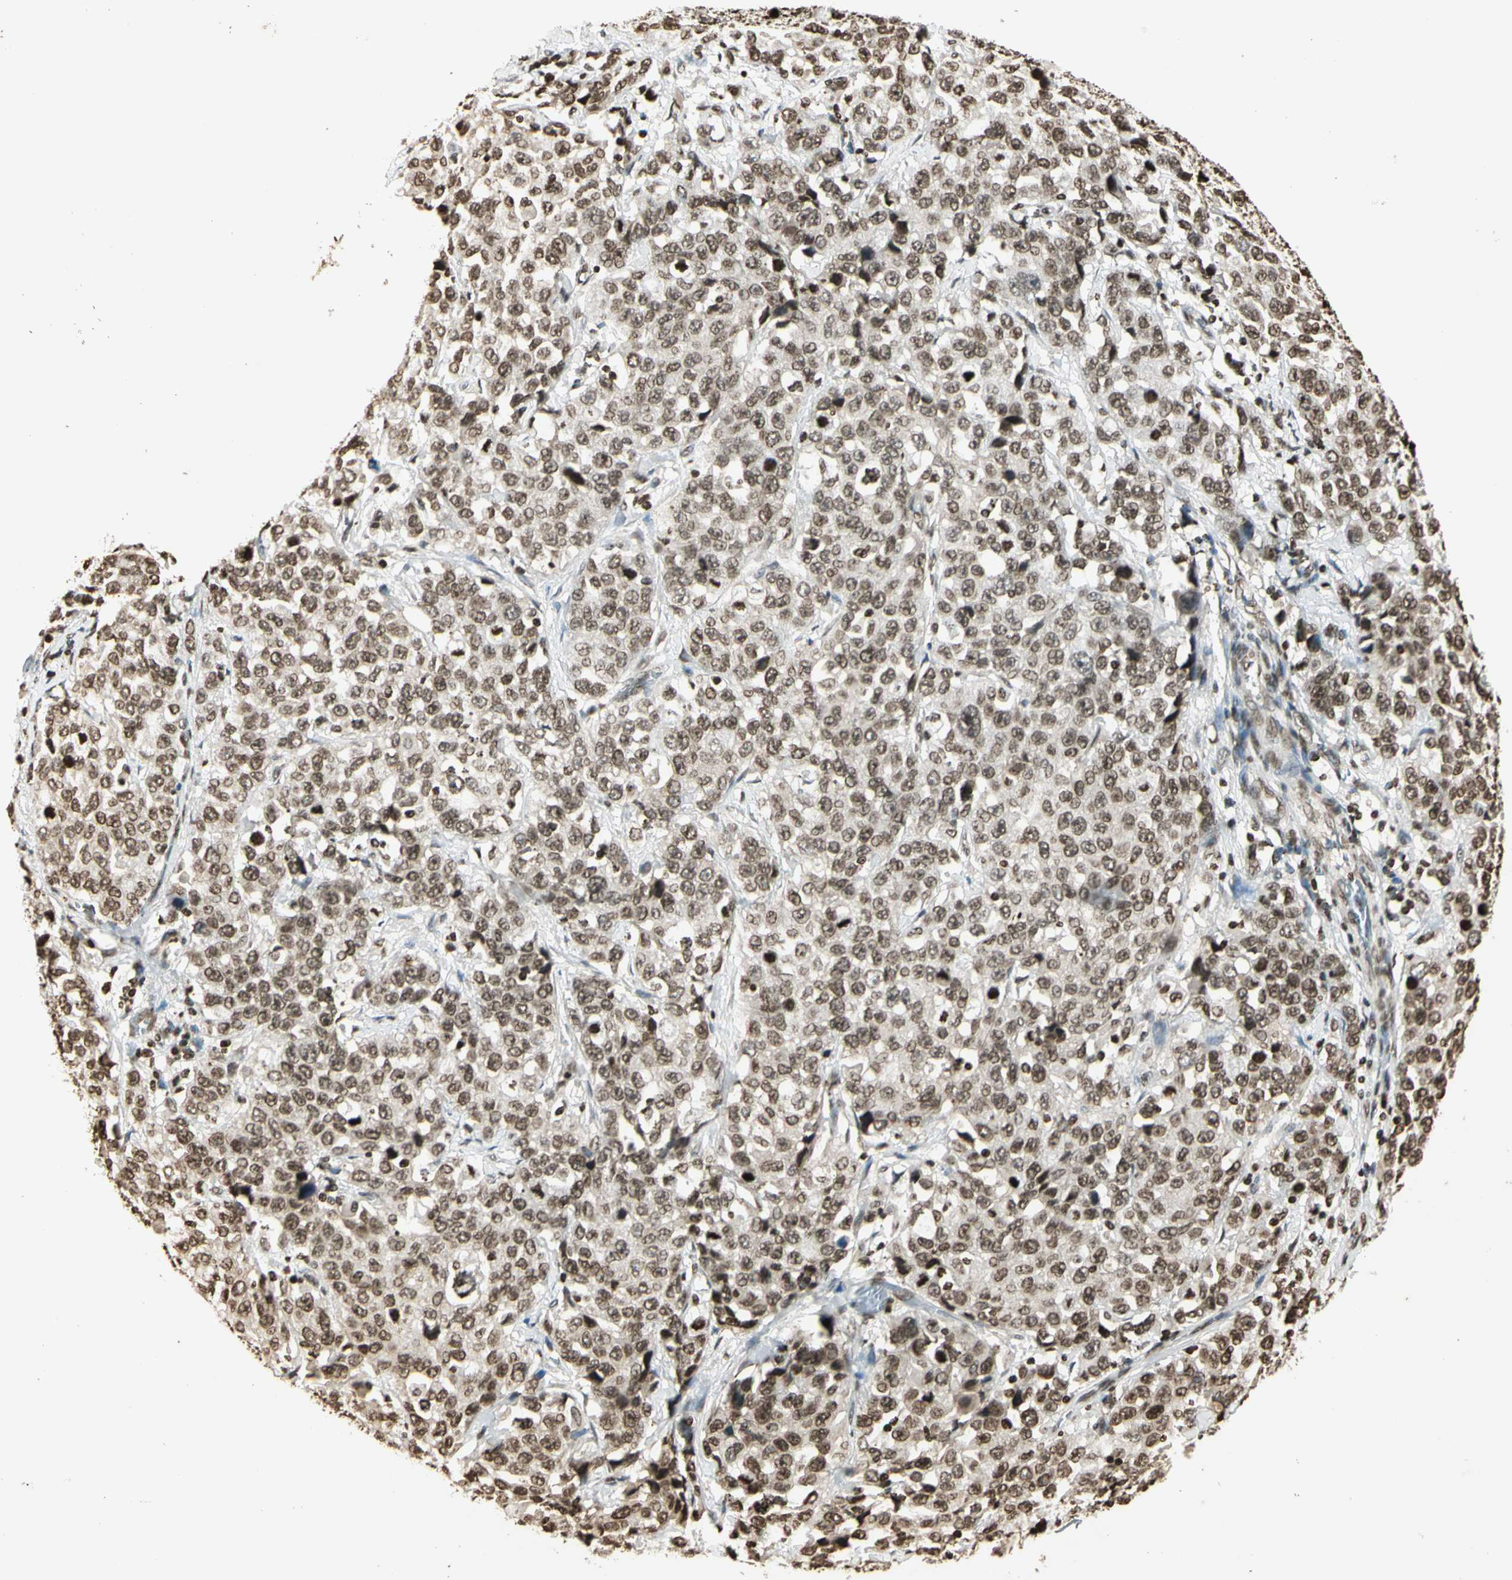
{"staining": {"intensity": "moderate", "quantity": ">75%", "location": "nuclear"}, "tissue": "stomach cancer", "cell_type": "Tumor cells", "image_type": "cancer", "snomed": [{"axis": "morphology", "description": "Normal tissue, NOS"}, {"axis": "morphology", "description": "Adenocarcinoma, NOS"}, {"axis": "topography", "description": "Stomach"}], "caption": "This is a micrograph of immunohistochemistry (IHC) staining of stomach adenocarcinoma, which shows moderate expression in the nuclear of tumor cells.", "gene": "RORA", "patient": {"sex": "male", "age": 48}}